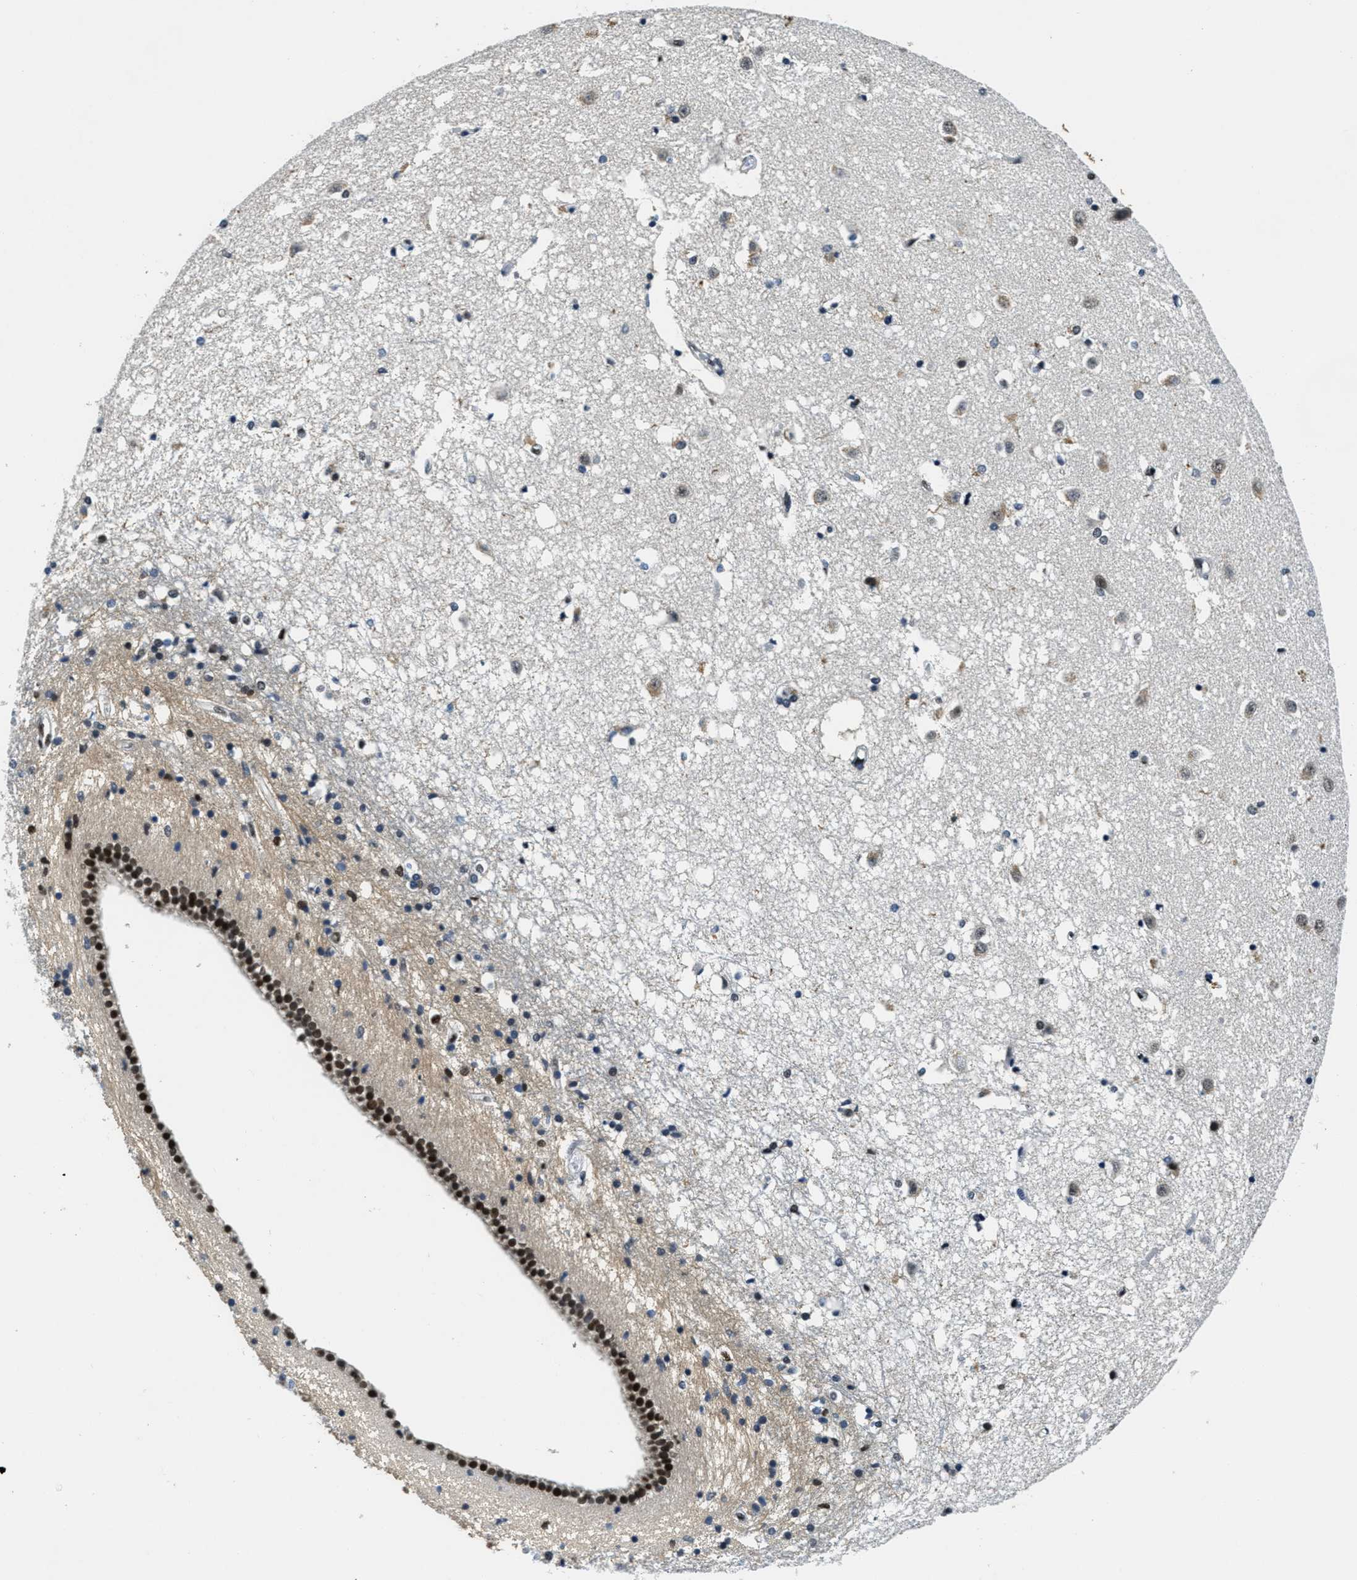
{"staining": {"intensity": "strong", "quantity": "25%-75%", "location": "nuclear"}, "tissue": "caudate", "cell_type": "Glial cells", "image_type": "normal", "snomed": [{"axis": "morphology", "description": "Normal tissue, NOS"}, {"axis": "topography", "description": "Lateral ventricle wall"}], "caption": "An image of human caudate stained for a protein demonstrates strong nuclear brown staining in glial cells. The staining is performed using DAB (3,3'-diaminobenzidine) brown chromogen to label protein expression. The nuclei are counter-stained blue using hematoxylin.", "gene": "SSB", "patient": {"sex": "male", "age": 45}}